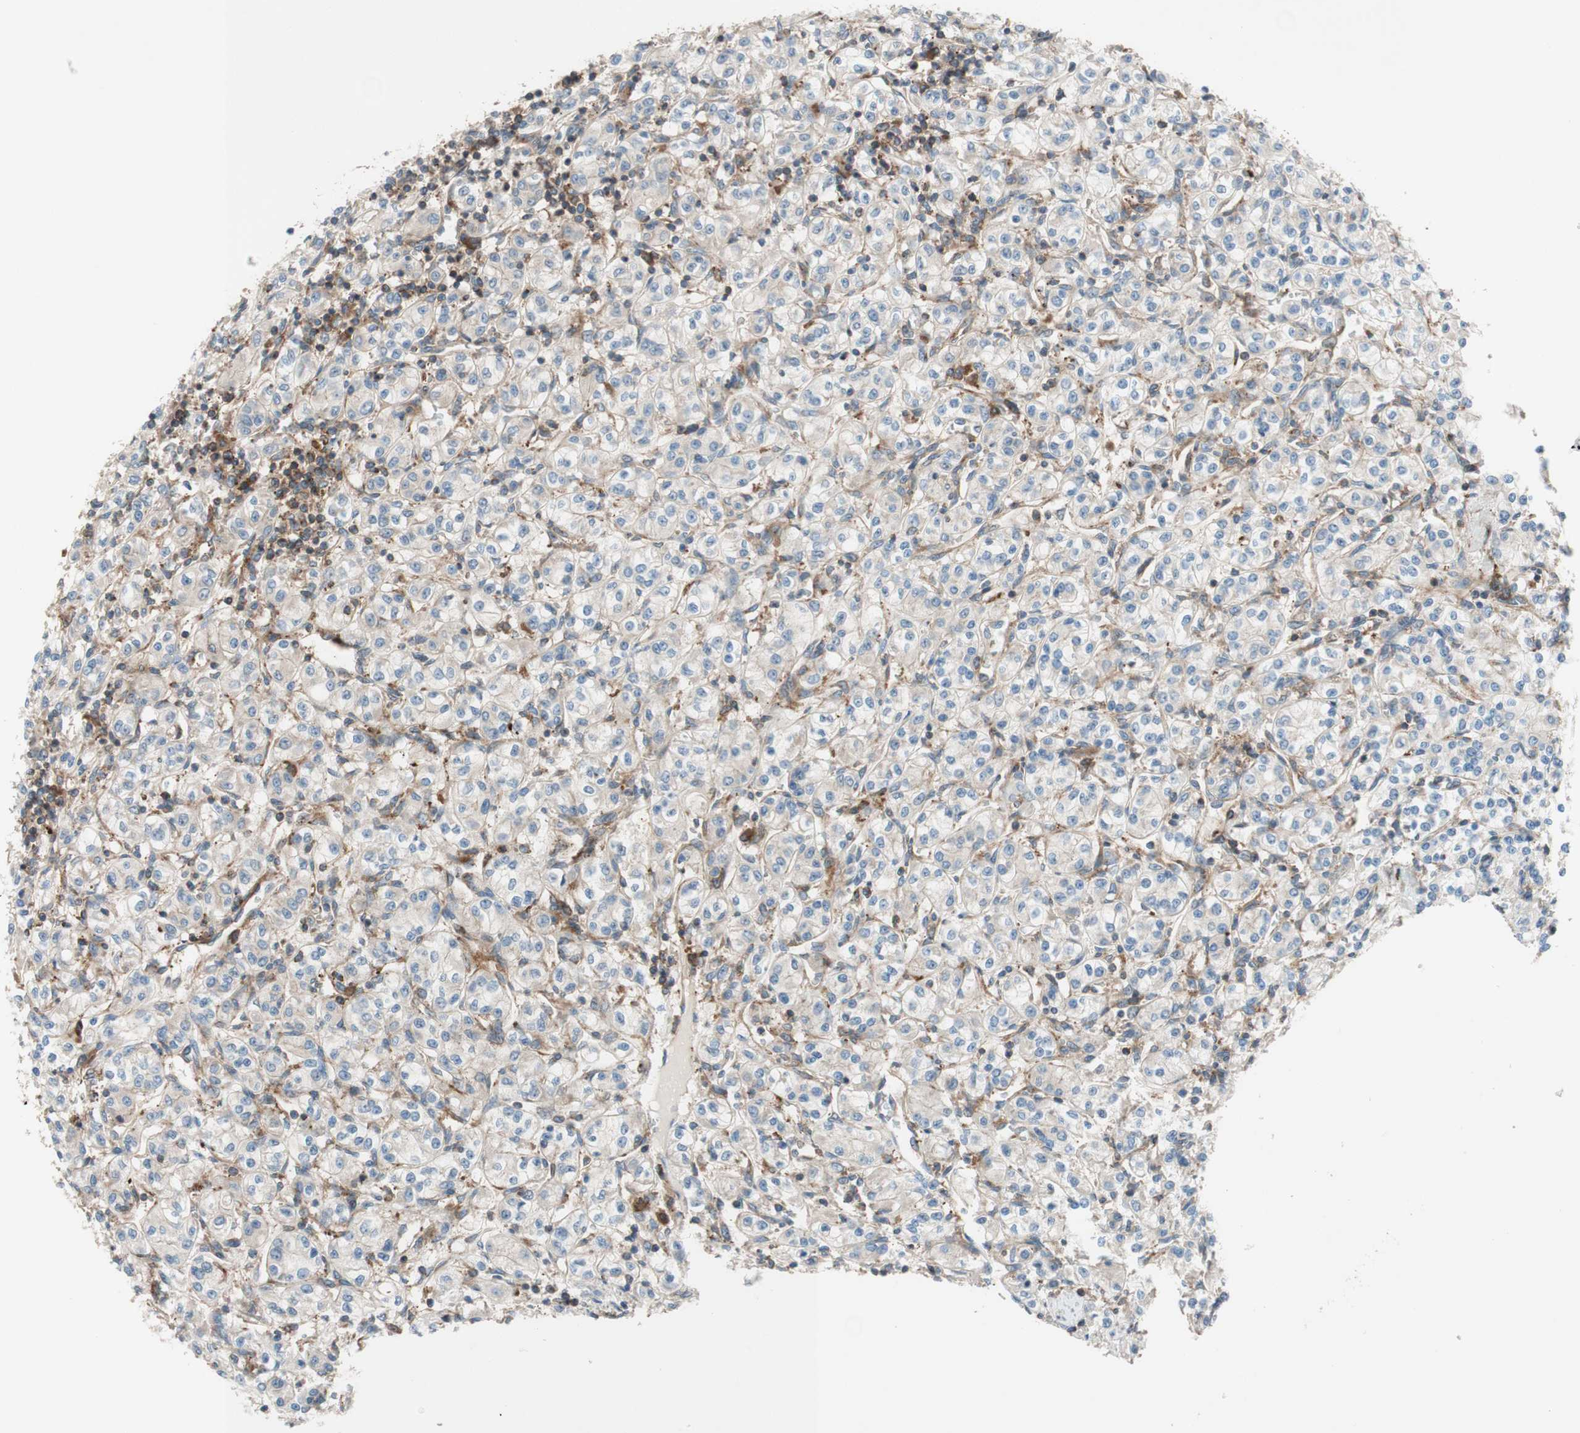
{"staining": {"intensity": "weak", "quantity": "25%-75%", "location": "cytoplasmic/membranous"}, "tissue": "renal cancer", "cell_type": "Tumor cells", "image_type": "cancer", "snomed": [{"axis": "morphology", "description": "Adenocarcinoma, NOS"}, {"axis": "topography", "description": "Kidney"}], "caption": "Weak cytoplasmic/membranous staining is seen in about 25%-75% of tumor cells in renal adenocarcinoma. The staining is performed using DAB (3,3'-diaminobenzidine) brown chromogen to label protein expression. The nuclei are counter-stained blue using hematoxylin.", "gene": "CCN4", "patient": {"sex": "male", "age": 77}}